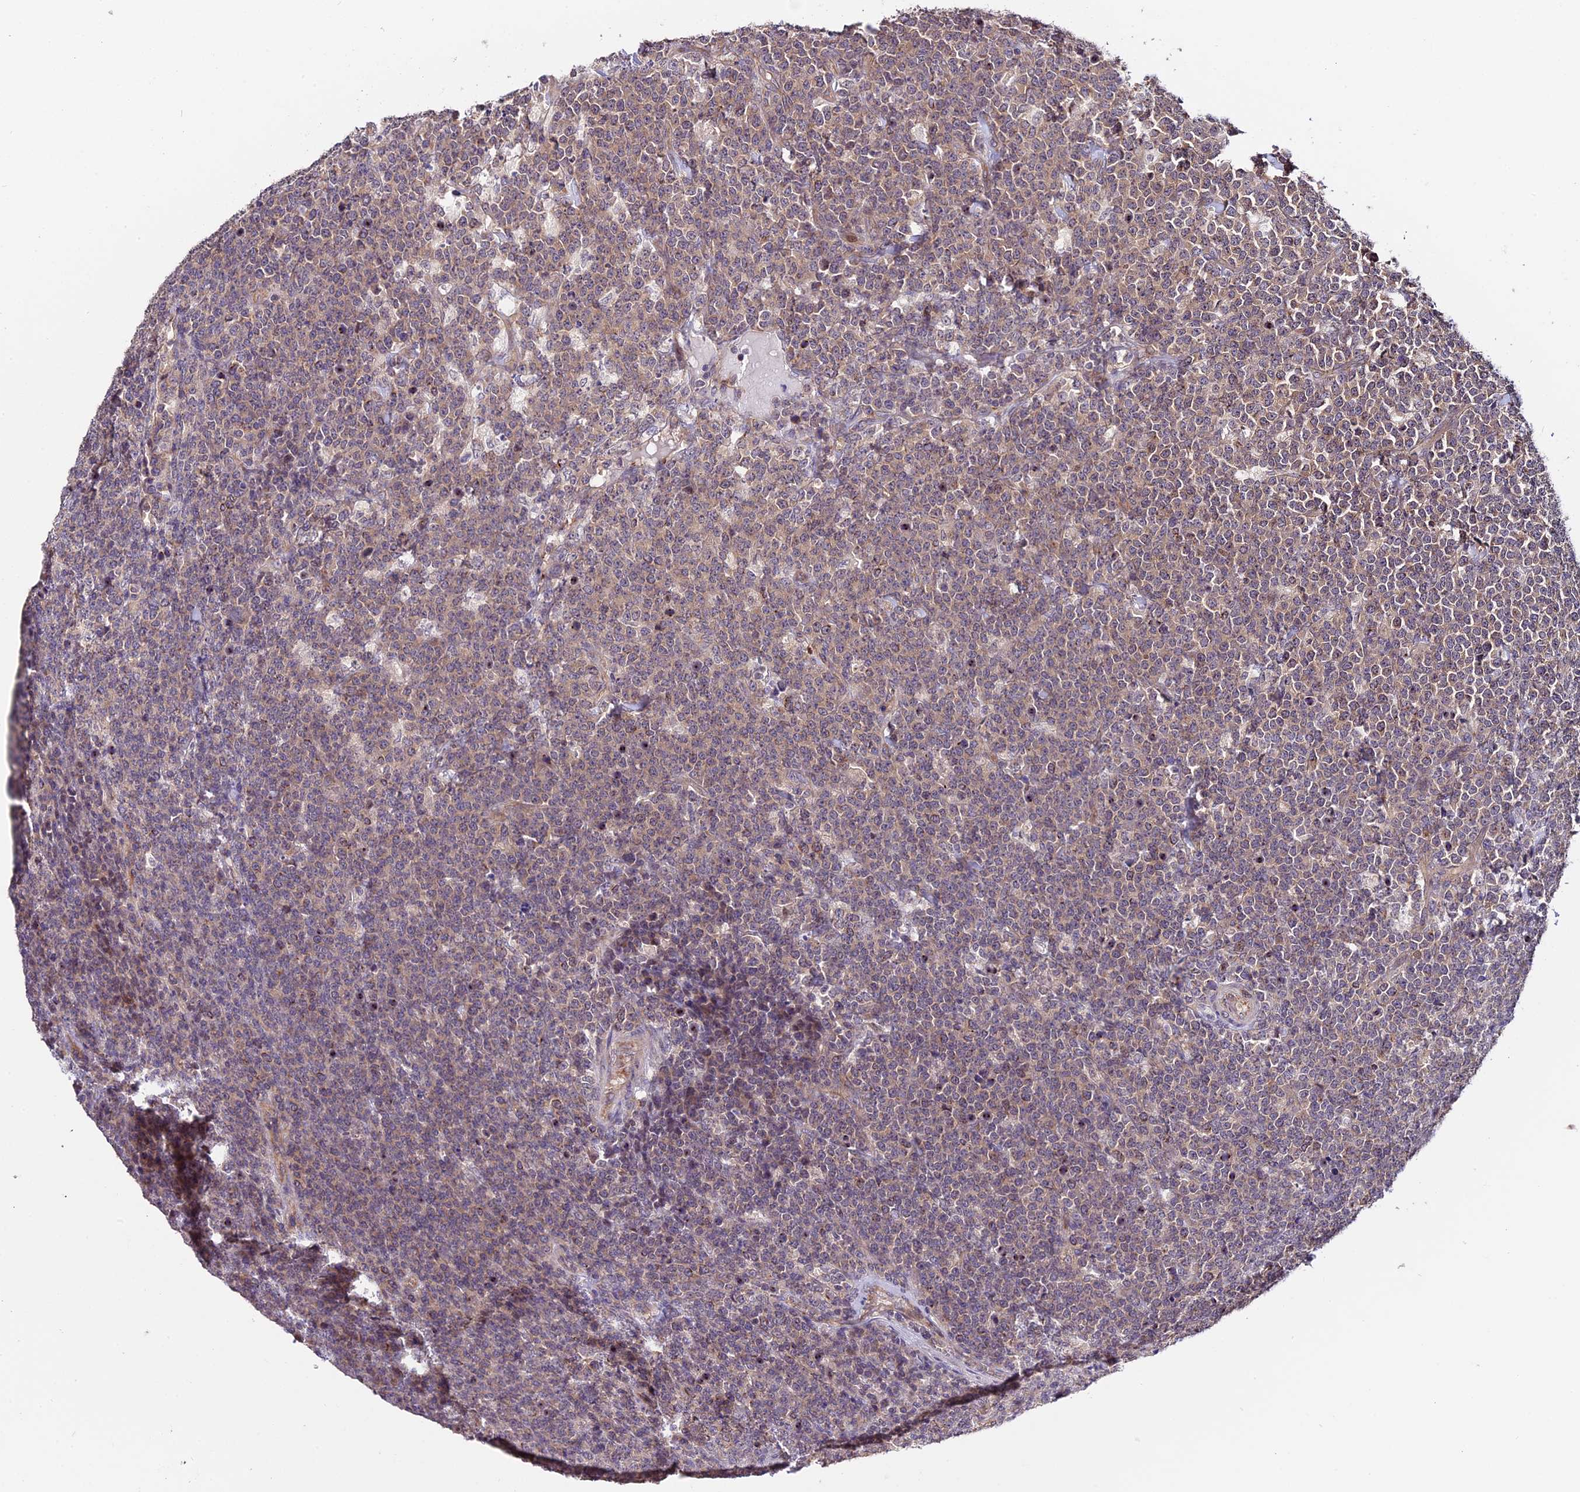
{"staining": {"intensity": "weak", "quantity": ">75%", "location": "cytoplasmic/membranous"}, "tissue": "lymphoma", "cell_type": "Tumor cells", "image_type": "cancer", "snomed": [{"axis": "morphology", "description": "Malignant lymphoma, non-Hodgkin's type, High grade"}, {"axis": "topography", "description": "Small intestine"}], "caption": "About >75% of tumor cells in human malignant lymphoma, non-Hodgkin's type (high-grade) show weak cytoplasmic/membranous protein staining as visualized by brown immunohistochemical staining.", "gene": "TRMT1", "patient": {"sex": "male", "age": 8}}